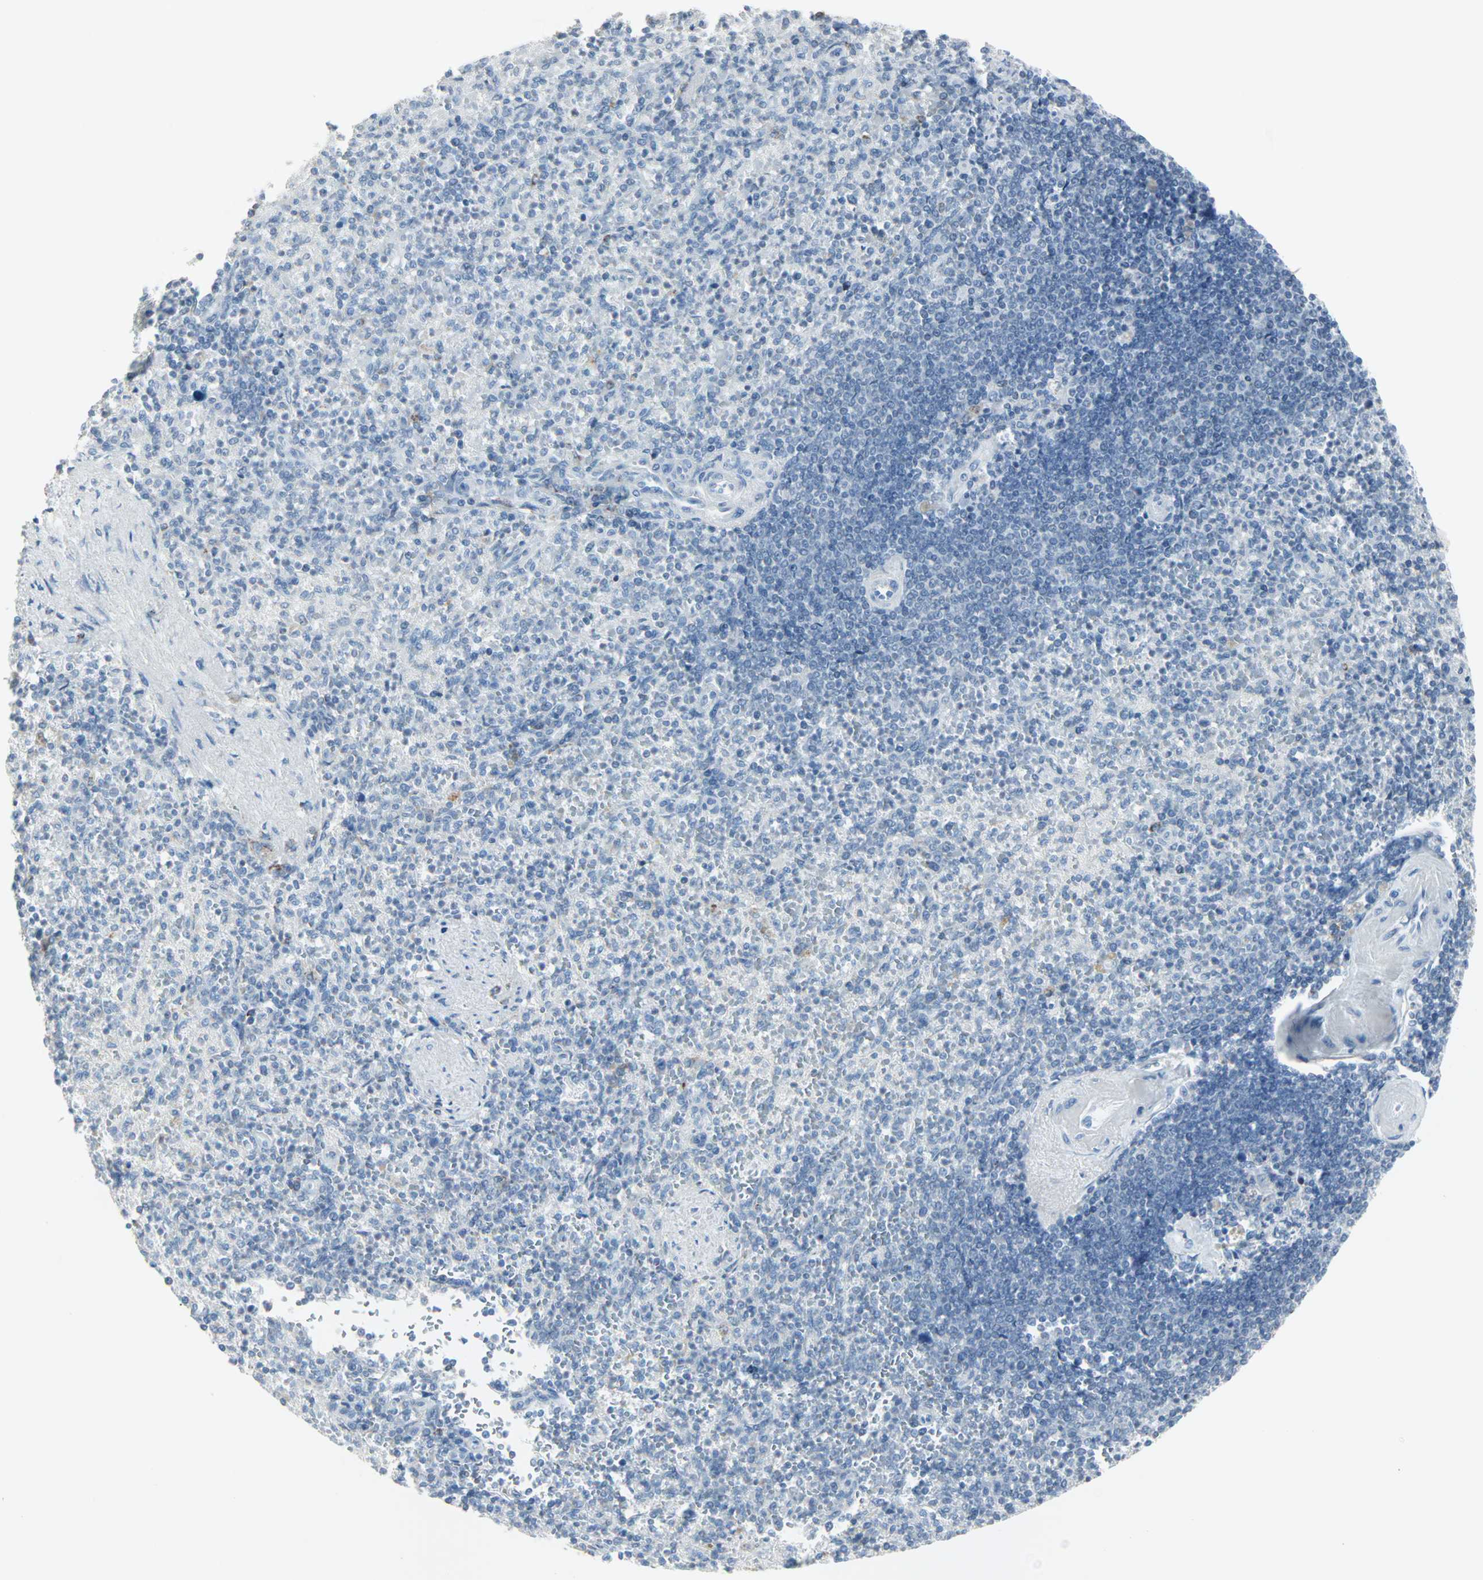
{"staining": {"intensity": "weak", "quantity": "<25%", "location": "cytoplasmic/membranous"}, "tissue": "spleen", "cell_type": "Cells in red pulp", "image_type": "normal", "snomed": [{"axis": "morphology", "description": "Normal tissue, NOS"}, {"axis": "topography", "description": "Spleen"}], "caption": "Immunohistochemical staining of normal human spleen reveals no significant staining in cells in red pulp.", "gene": "IDH2", "patient": {"sex": "female", "age": 74}}